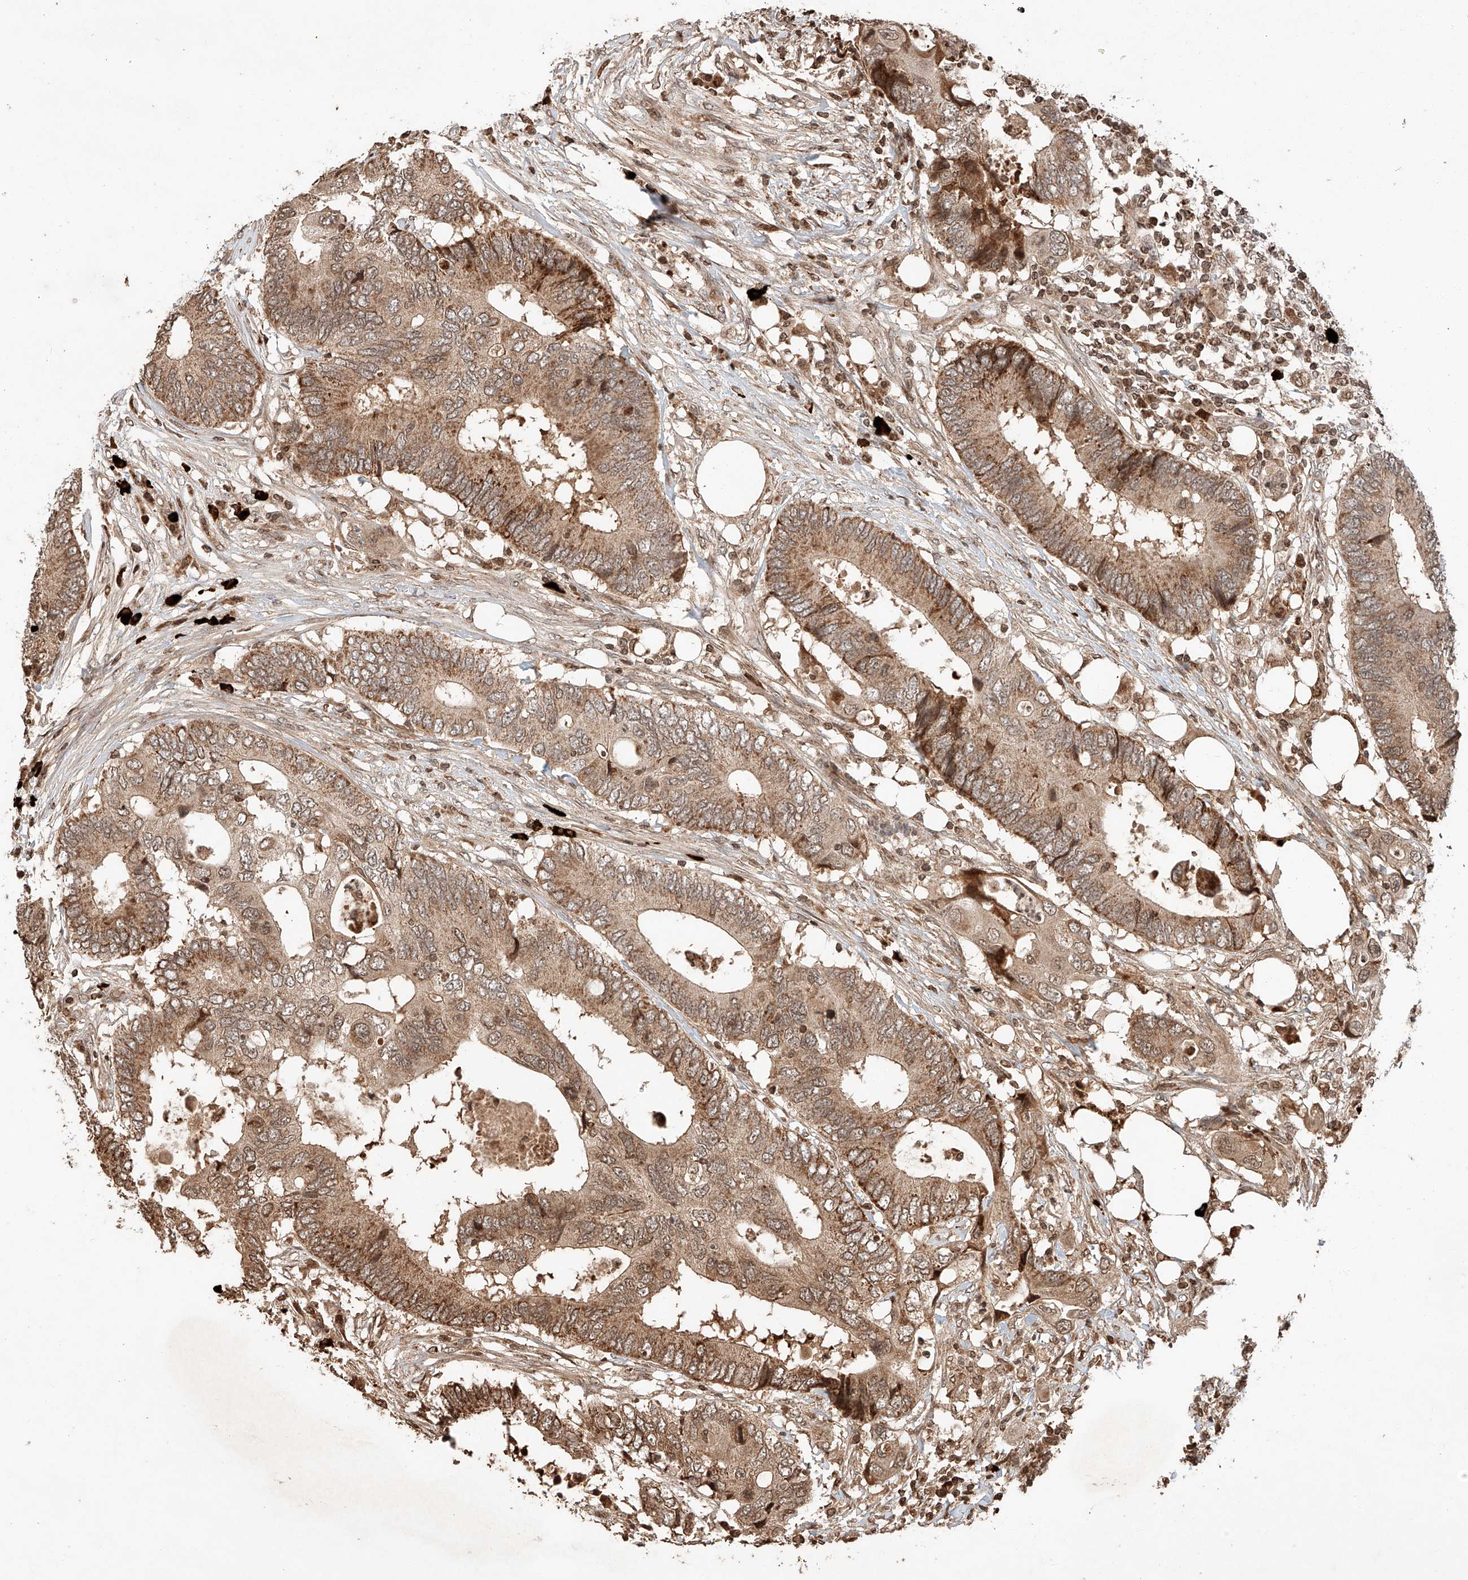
{"staining": {"intensity": "moderate", "quantity": ">75%", "location": "cytoplasmic/membranous,nuclear"}, "tissue": "colorectal cancer", "cell_type": "Tumor cells", "image_type": "cancer", "snomed": [{"axis": "morphology", "description": "Adenocarcinoma, NOS"}, {"axis": "topography", "description": "Colon"}], "caption": "IHC photomicrograph of neoplastic tissue: colorectal adenocarcinoma stained using immunohistochemistry shows medium levels of moderate protein expression localized specifically in the cytoplasmic/membranous and nuclear of tumor cells, appearing as a cytoplasmic/membranous and nuclear brown color.", "gene": "ARHGAP33", "patient": {"sex": "male", "age": 71}}